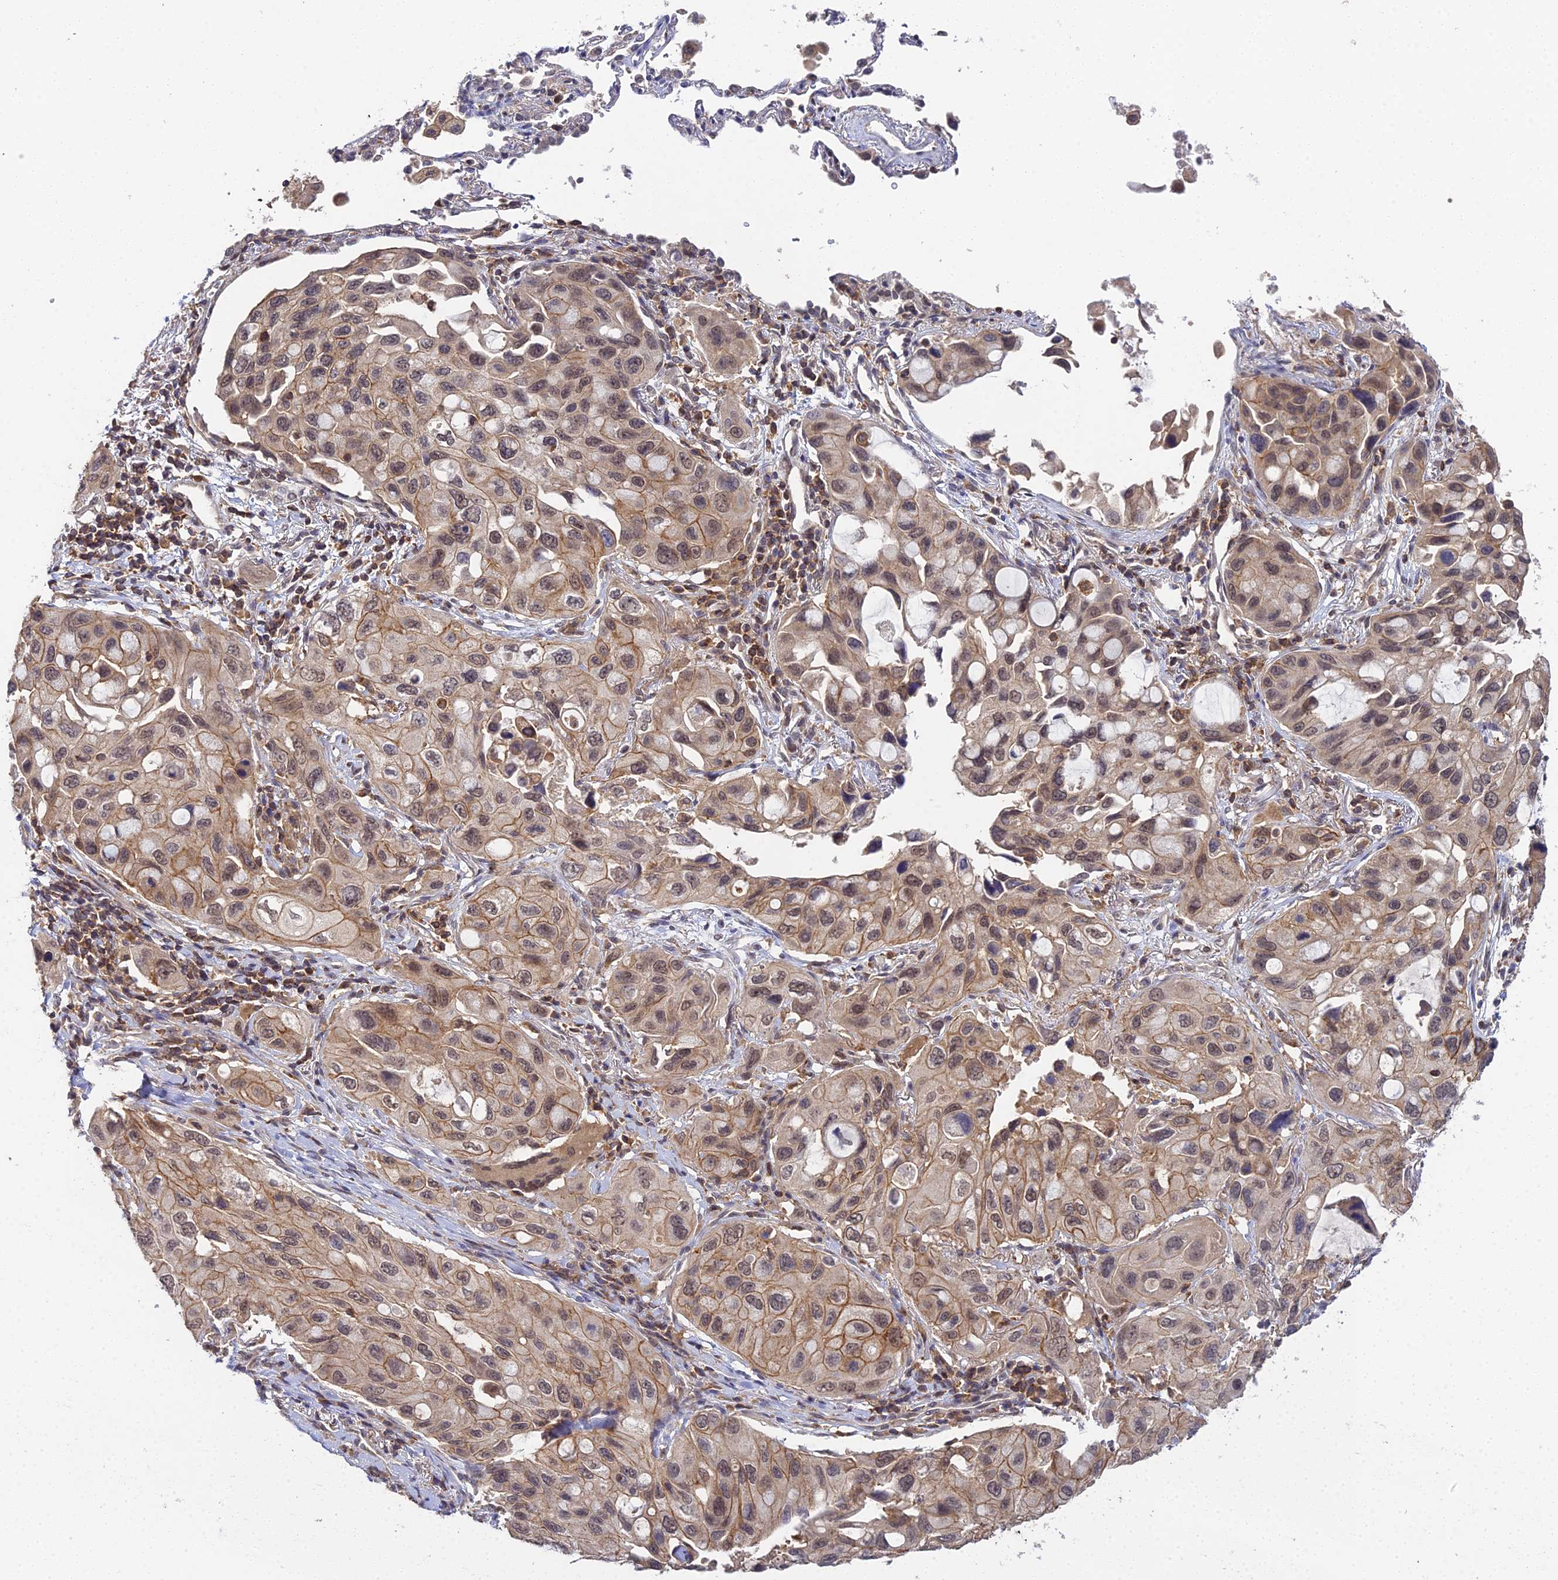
{"staining": {"intensity": "moderate", "quantity": ">75%", "location": "cytoplasmic/membranous,nuclear"}, "tissue": "lung cancer", "cell_type": "Tumor cells", "image_type": "cancer", "snomed": [{"axis": "morphology", "description": "Squamous cell carcinoma, NOS"}, {"axis": "topography", "description": "Lung"}], "caption": "Tumor cells exhibit medium levels of moderate cytoplasmic/membranous and nuclear staining in approximately >75% of cells in lung squamous cell carcinoma. (IHC, brightfield microscopy, high magnification).", "gene": "TPRX1", "patient": {"sex": "female", "age": 73}}